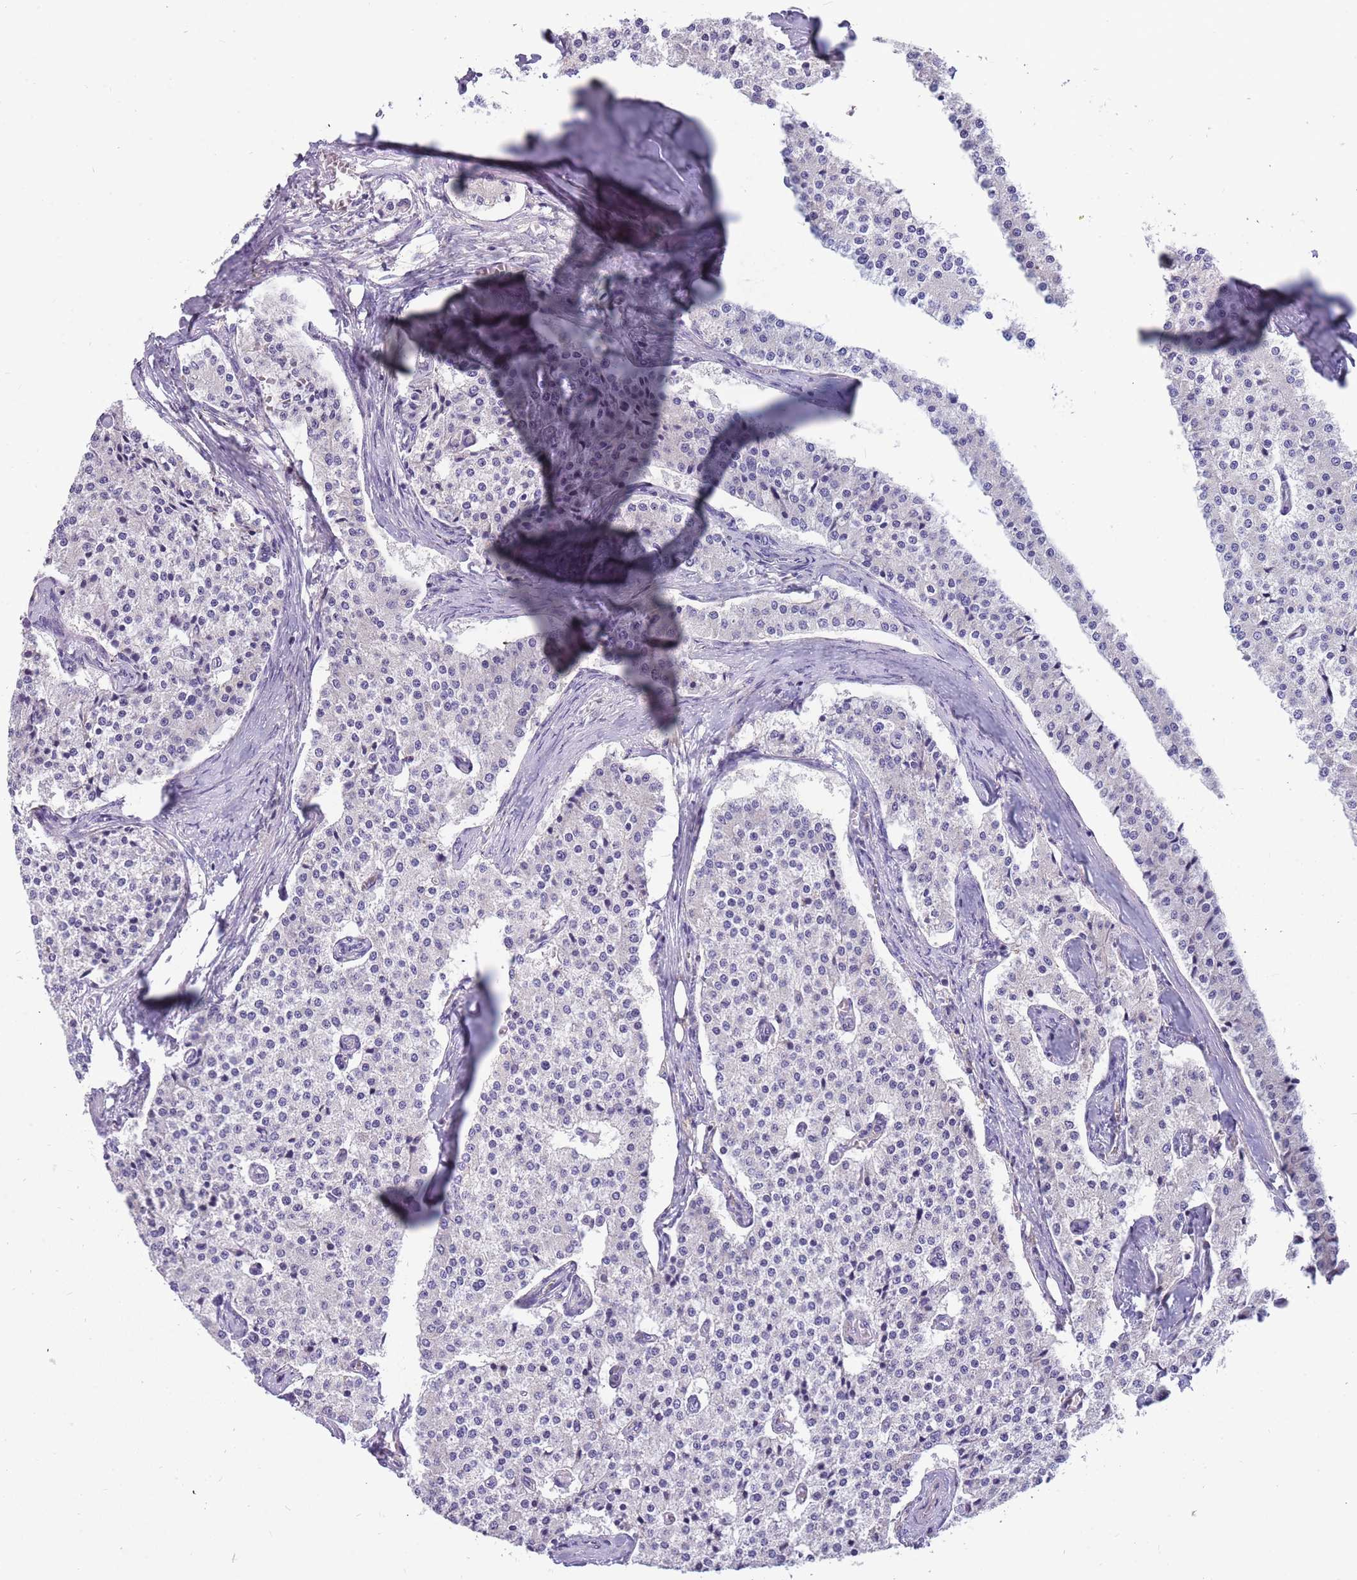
{"staining": {"intensity": "negative", "quantity": "none", "location": "none"}, "tissue": "carcinoid", "cell_type": "Tumor cells", "image_type": "cancer", "snomed": [{"axis": "morphology", "description": "Carcinoid, malignant, NOS"}, {"axis": "topography", "description": "Colon"}], "caption": "Tumor cells are negative for protein expression in human carcinoid. (DAB immunohistochemistry (IHC), high magnification).", "gene": "RHCG", "patient": {"sex": "female", "age": 52}}